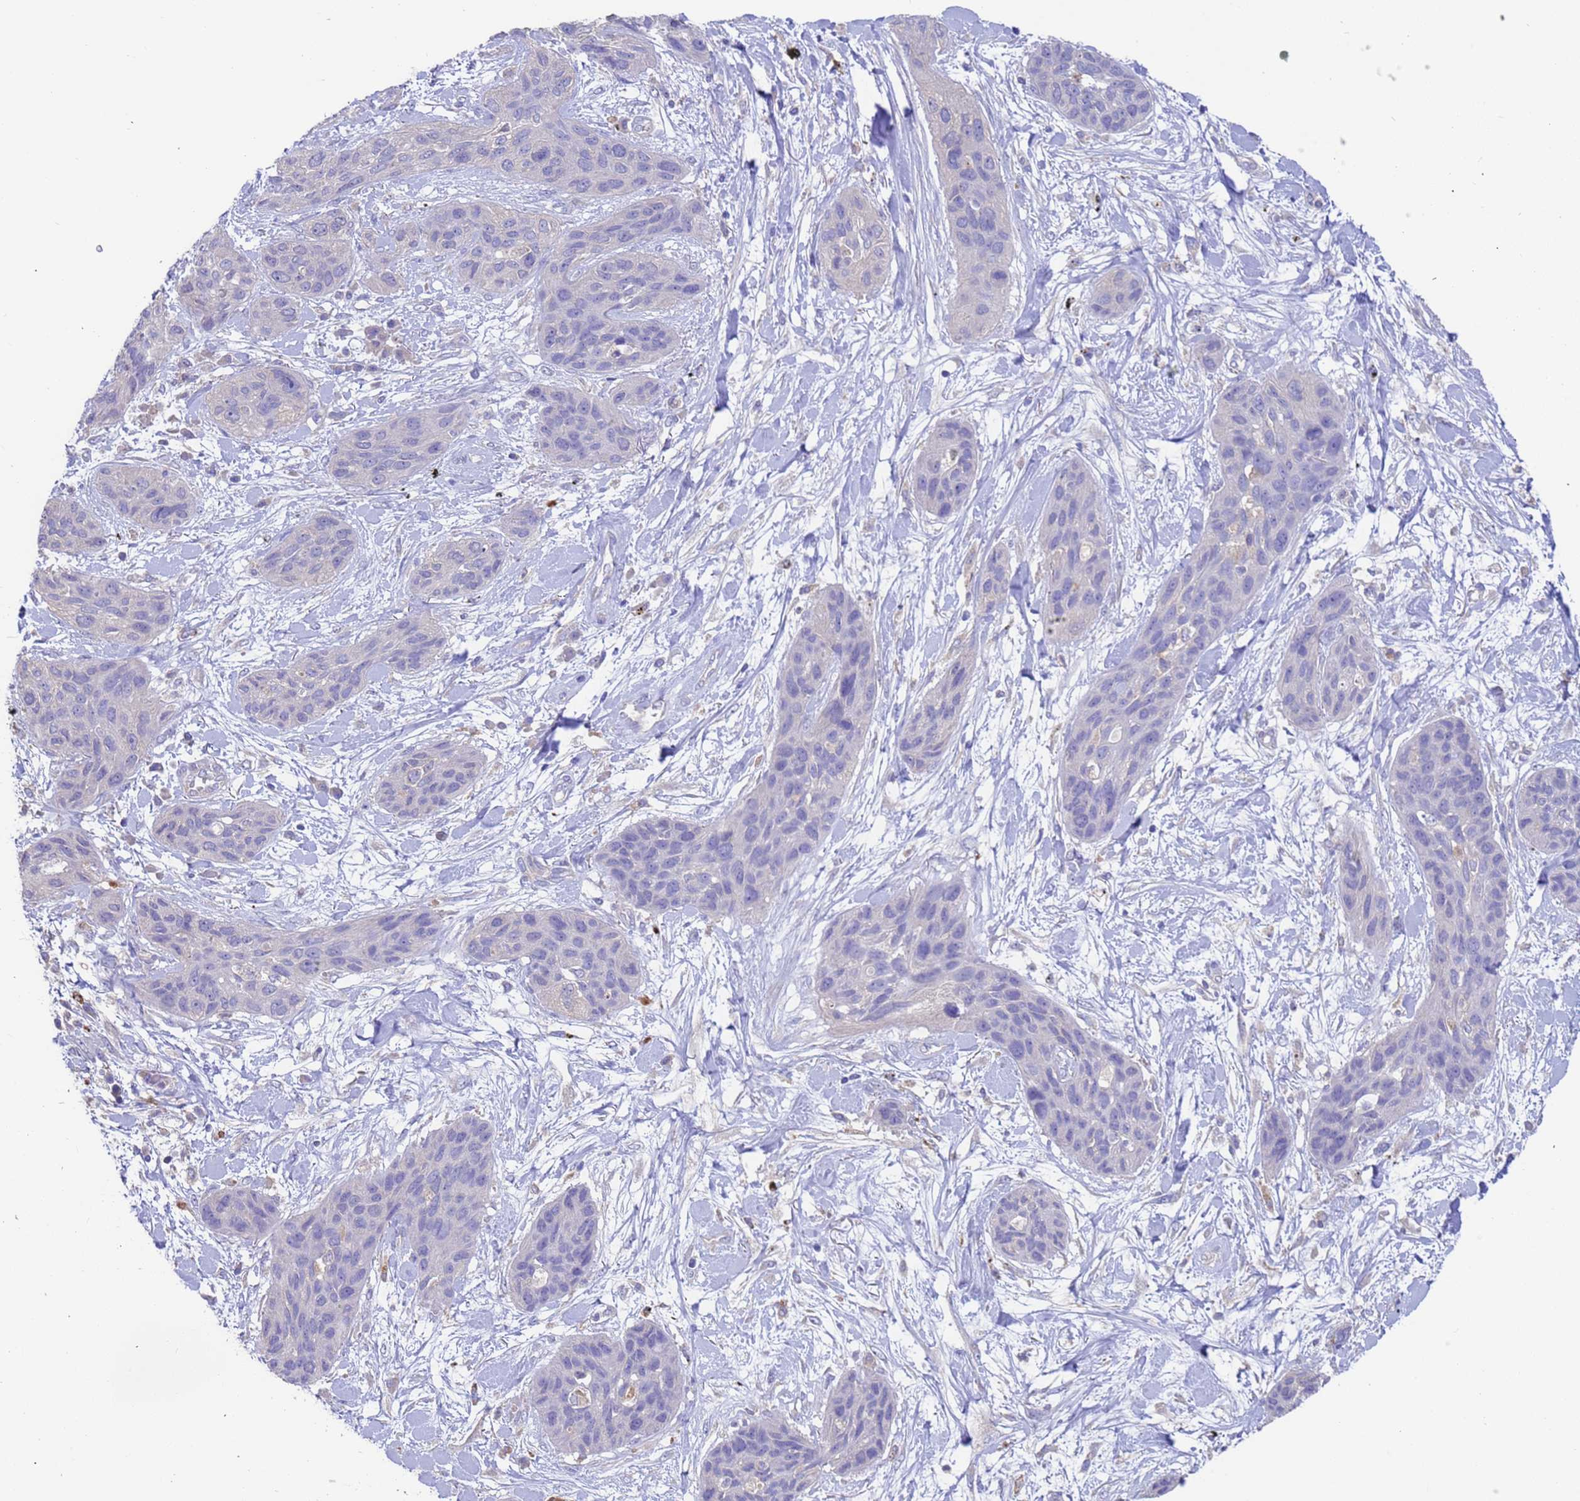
{"staining": {"intensity": "negative", "quantity": "none", "location": "none"}, "tissue": "lung cancer", "cell_type": "Tumor cells", "image_type": "cancer", "snomed": [{"axis": "morphology", "description": "Squamous cell carcinoma, NOS"}, {"axis": "topography", "description": "Lung"}], "caption": "Human squamous cell carcinoma (lung) stained for a protein using IHC displays no expression in tumor cells.", "gene": "SRL", "patient": {"sex": "female", "age": 70}}